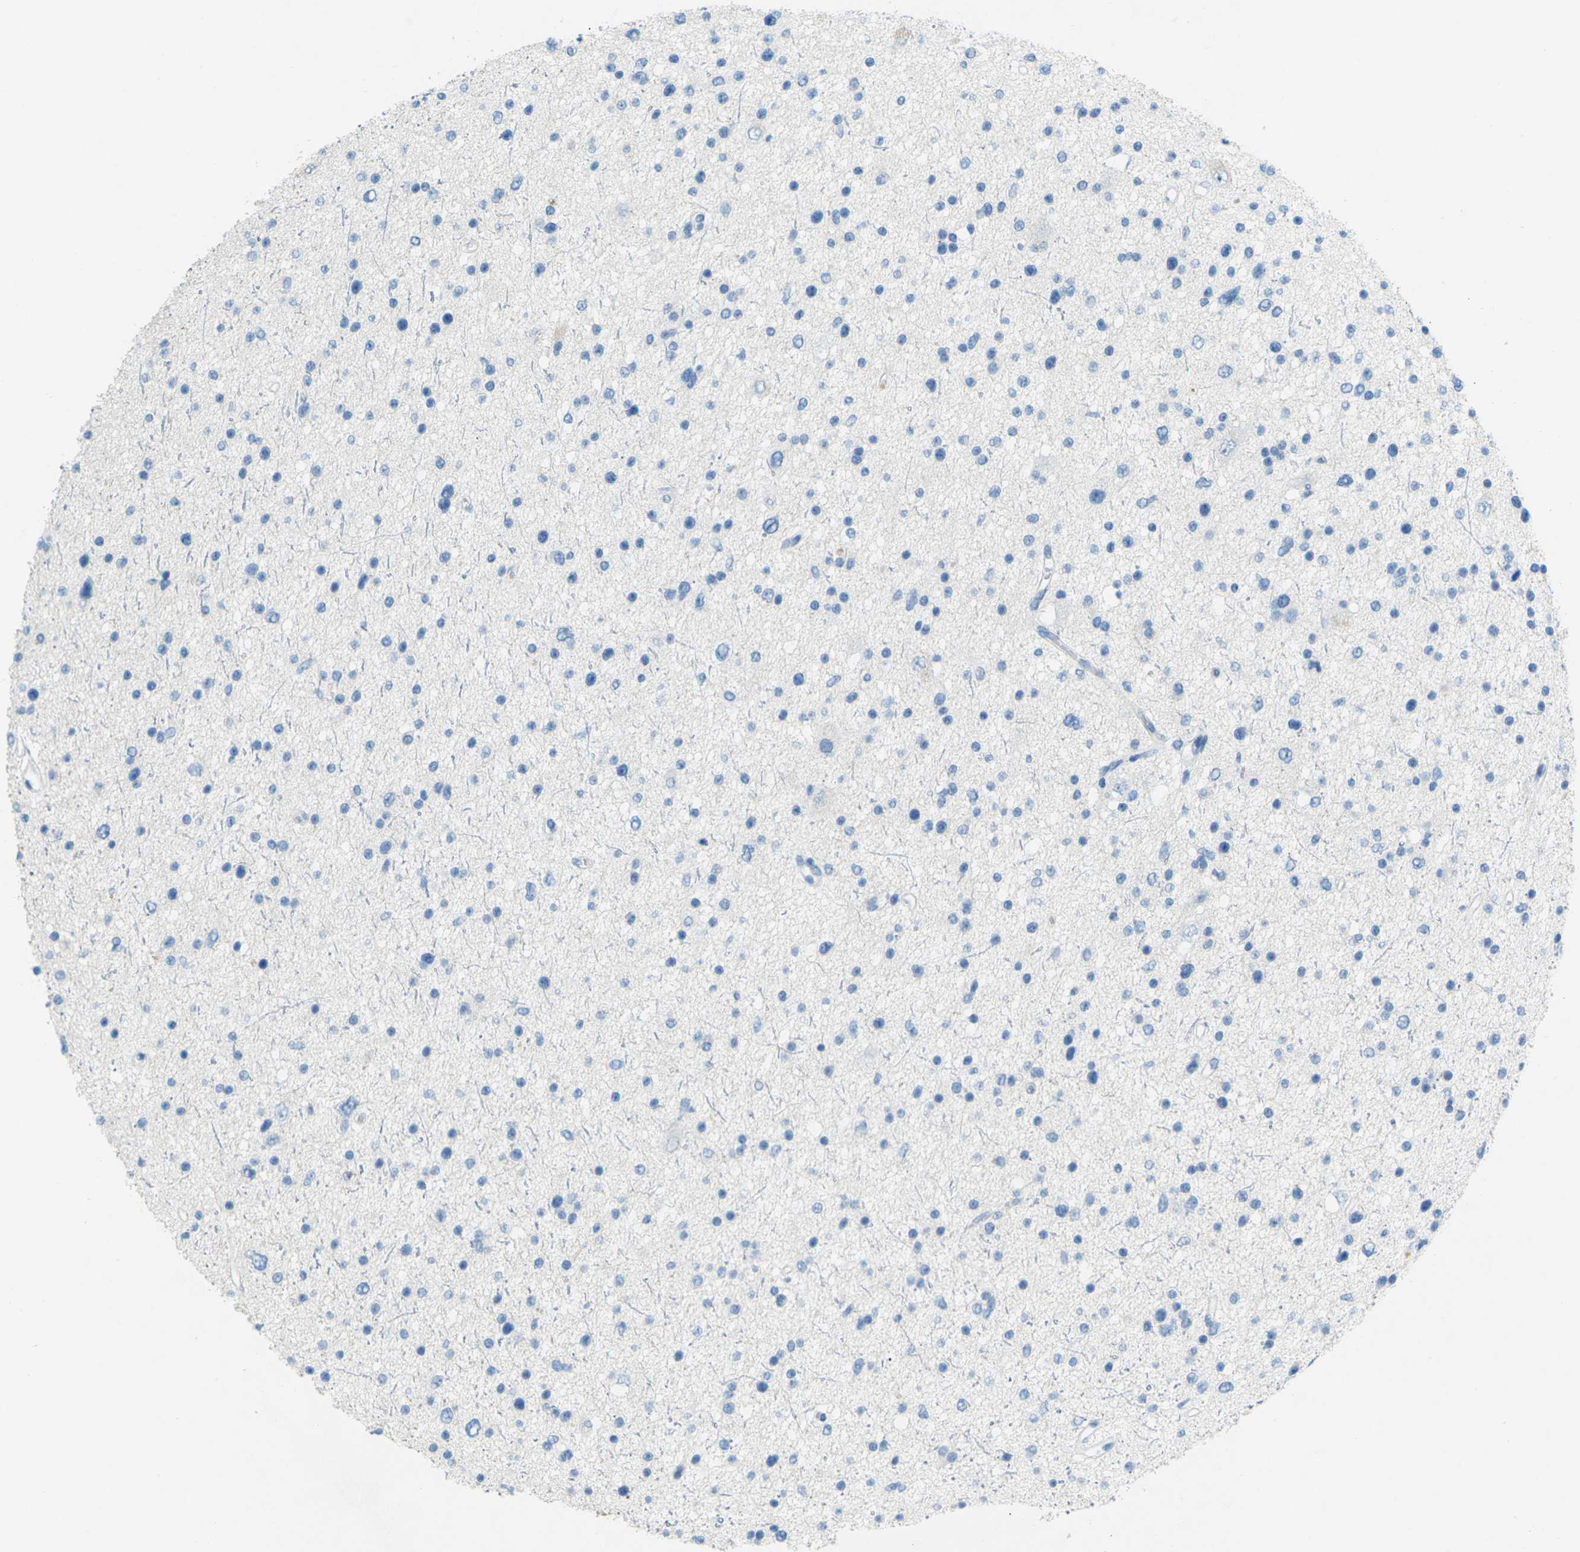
{"staining": {"intensity": "negative", "quantity": "none", "location": "none"}, "tissue": "glioma", "cell_type": "Tumor cells", "image_type": "cancer", "snomed": [{"axis": "morphology", "description": "Glioma, malignant, Low grade"}, {"axis": "topography", "description": "Brain"}], "caption": "DAB immunohistochemical staining of malignant glioma (low-grade) shows no significant staining in tumor cells.", "gene": "CDH16", "patient": {"sex": "female", "age": 37}}